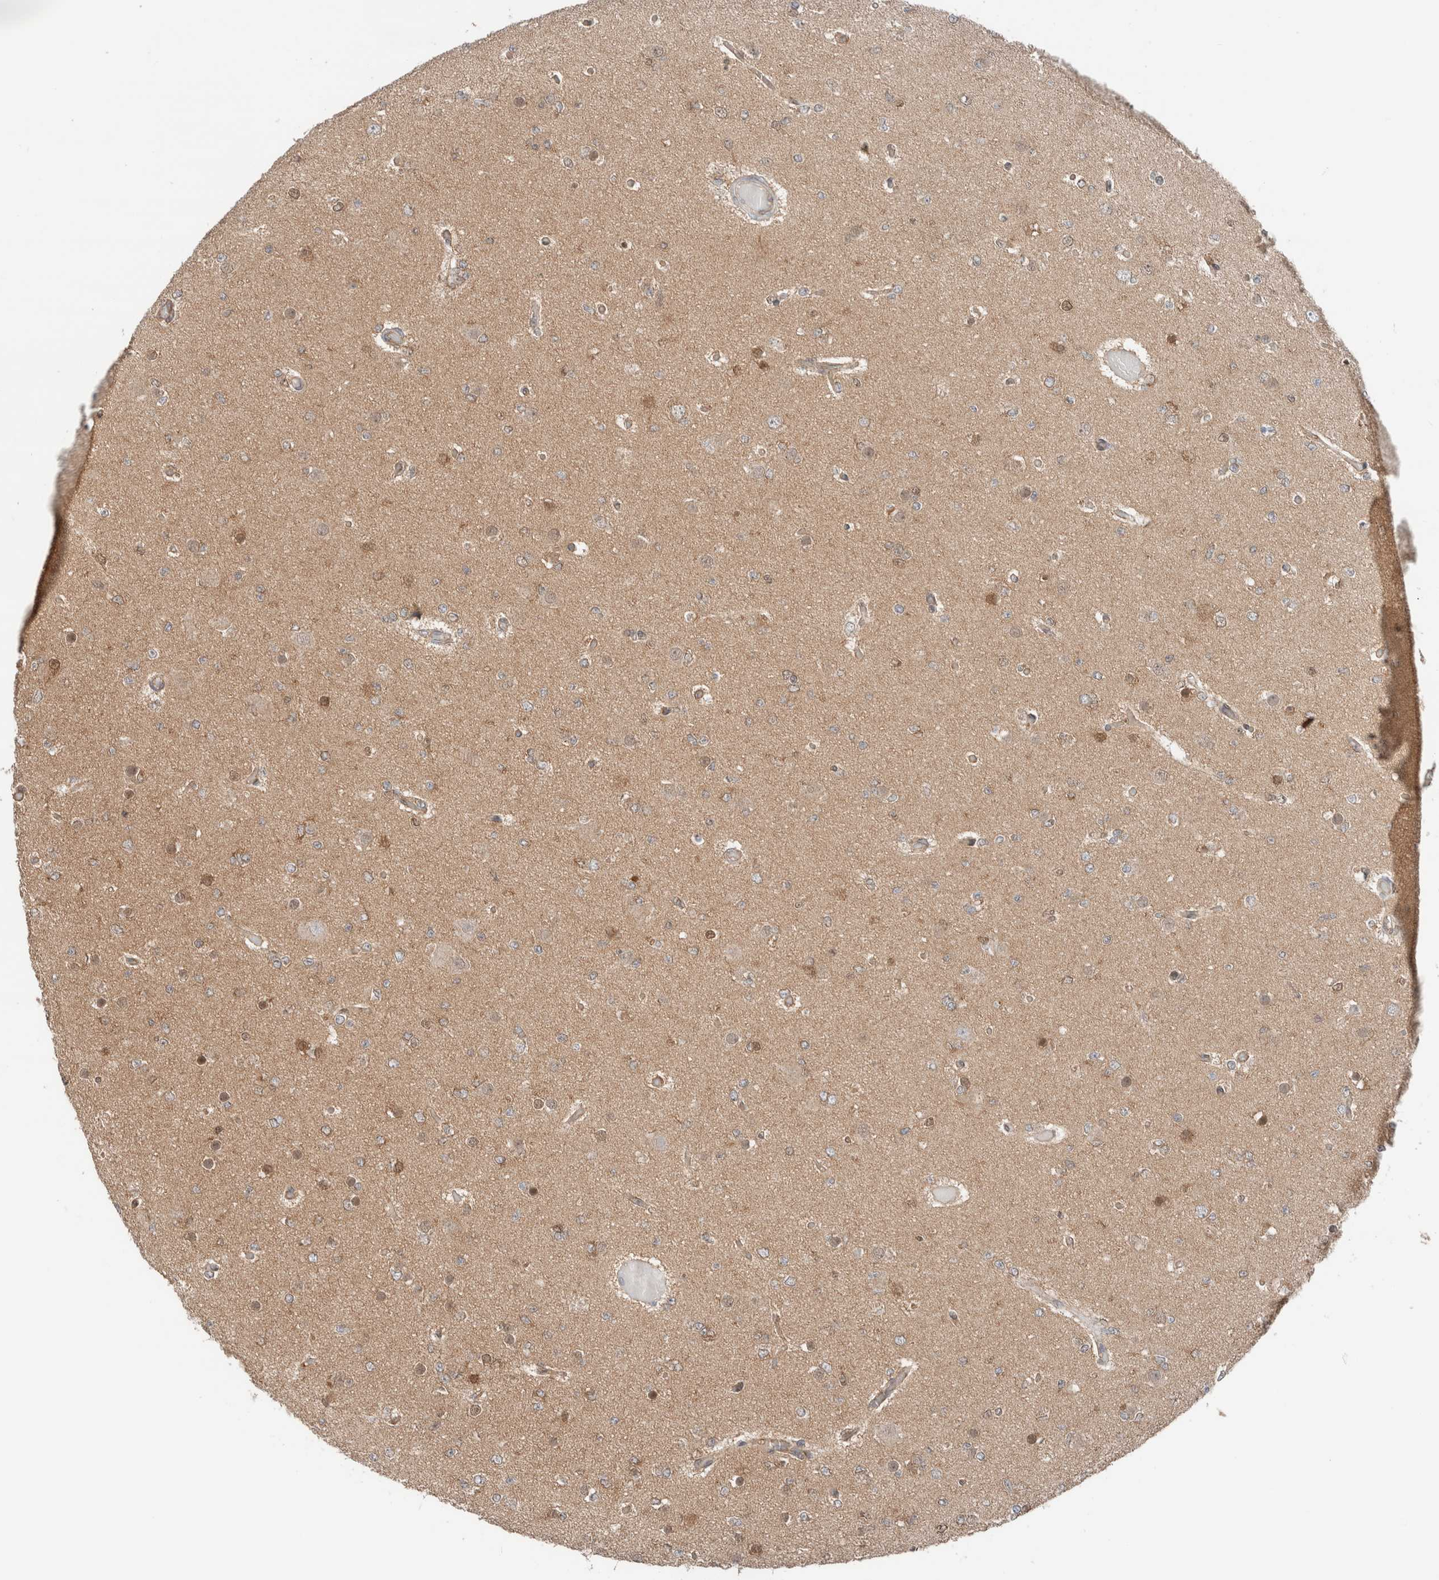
{"staining": {"intensity": "moderate", "quantity": "<25%", "location": "cytoplasmic/membranous,nuclear"}, "tissue": "glioma", "cell_type": "Tumor cells", "image_type": "cancer", "snomed": [{"axis": "morphology", "description": "Glioma, malignant, Low grade"}, {"axis": "topography", "description": "Brain"}], "caption": "Glioma stained with DAB (3,3'-diaminobenzidine) immunohistochemistry shows low levels of moderate cytoplasmic/membranous and nuclear expression in approximately <25% of tumor cells. Immunohistochemistry stains the protein of interest in brown and the nuclei are stained blue.", "gene": "XPNPEP1", "patient": {"sex": "female", "age": 22}}